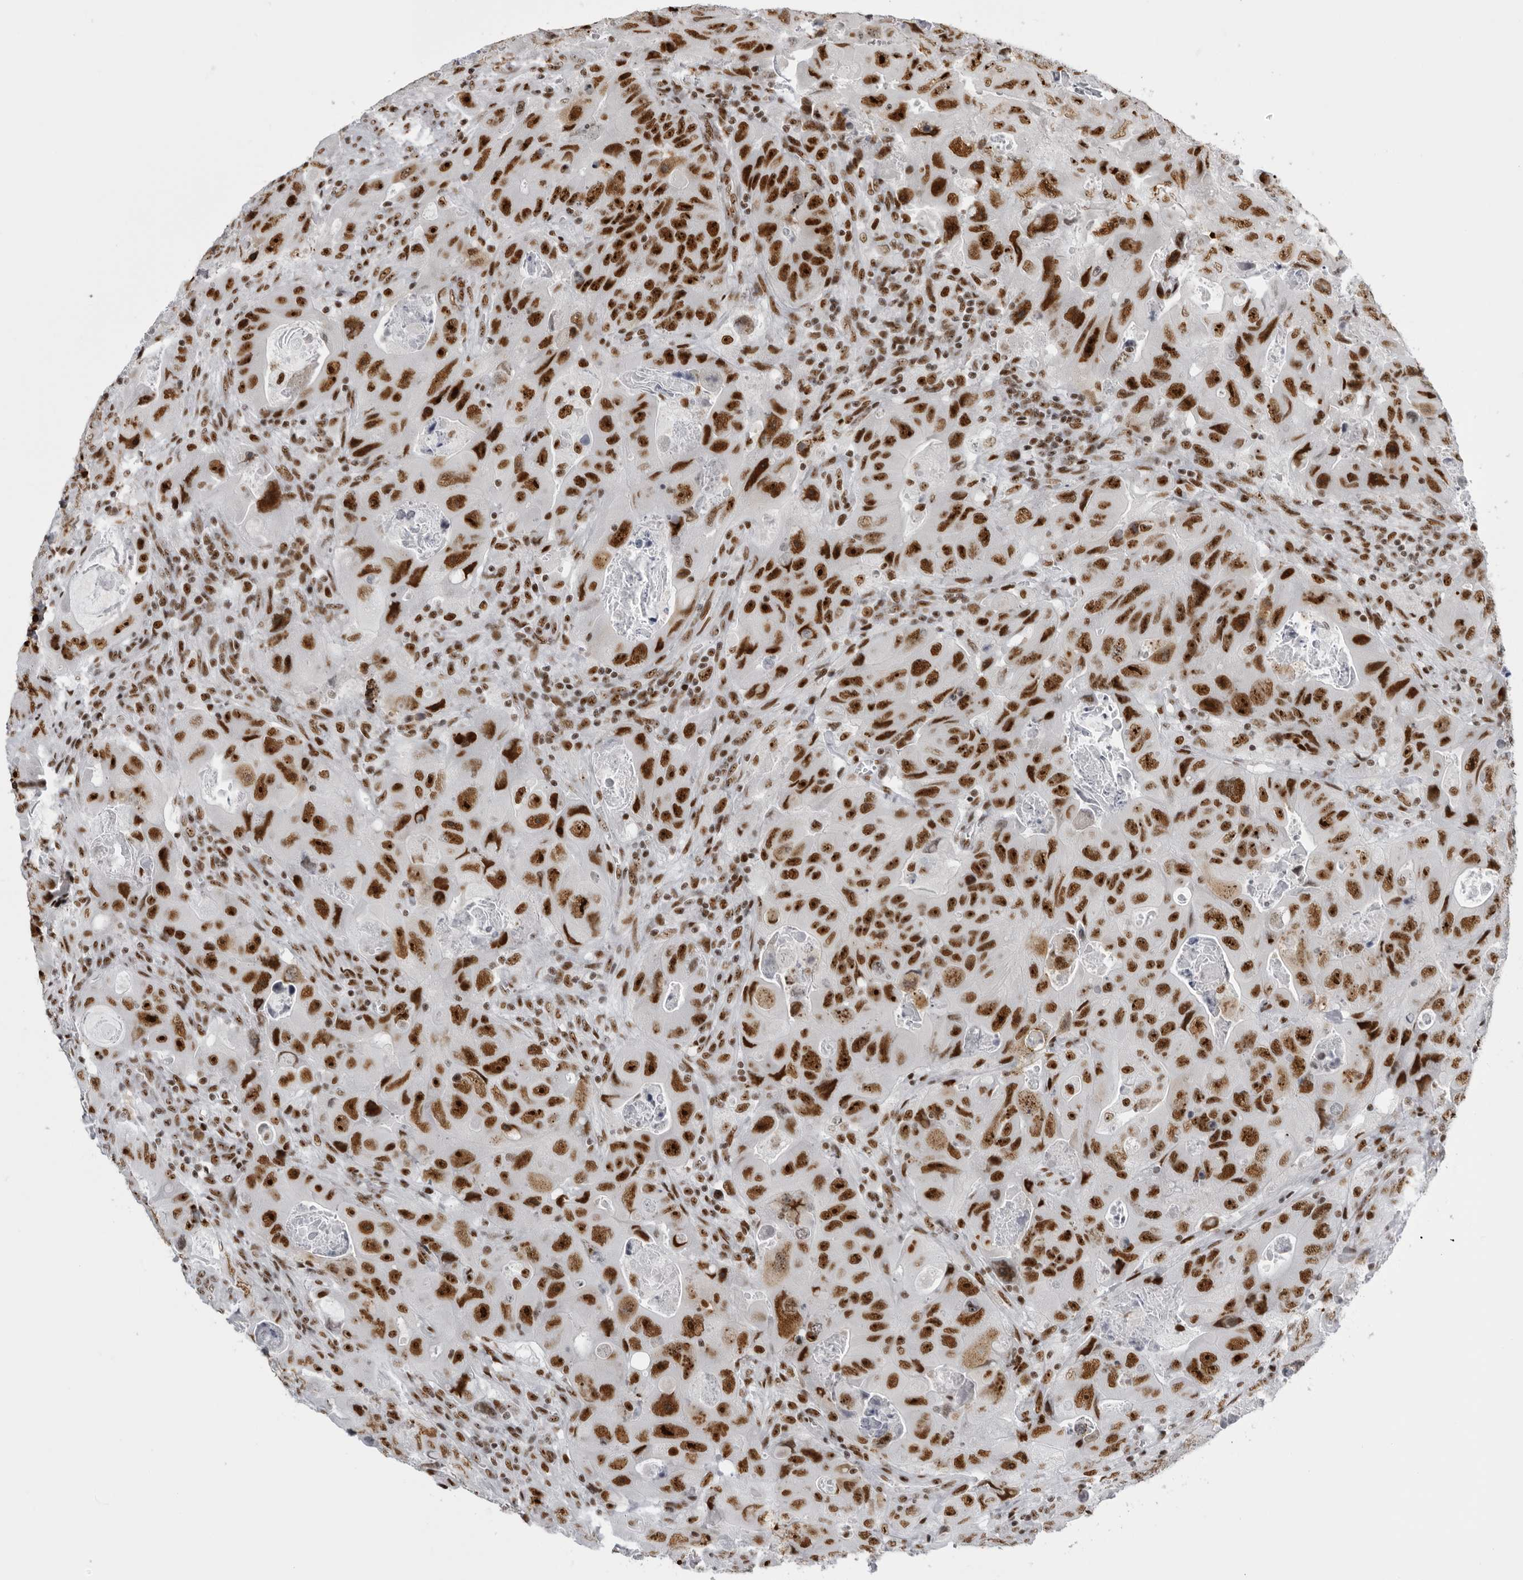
{"staining": {"intensity": "strong", "quantity": ">75%", "location": "nuclear"}, "tissue": "colorectal cancer", "cell_type": "Tumor cells", "image_type": "cancer", "snomed": [{"axis": "morphology", "description": "Adenocarcinoma, NOS"}, {"axis": "topography", "description": "Colon"}], "caption": "Adenocarcinoma (colorectal) stained with IHC displays strong nuclear expression in about >75% of tumor cells.", "gene": "DHX9", "patient": {"sex": "female", "age": 46}}